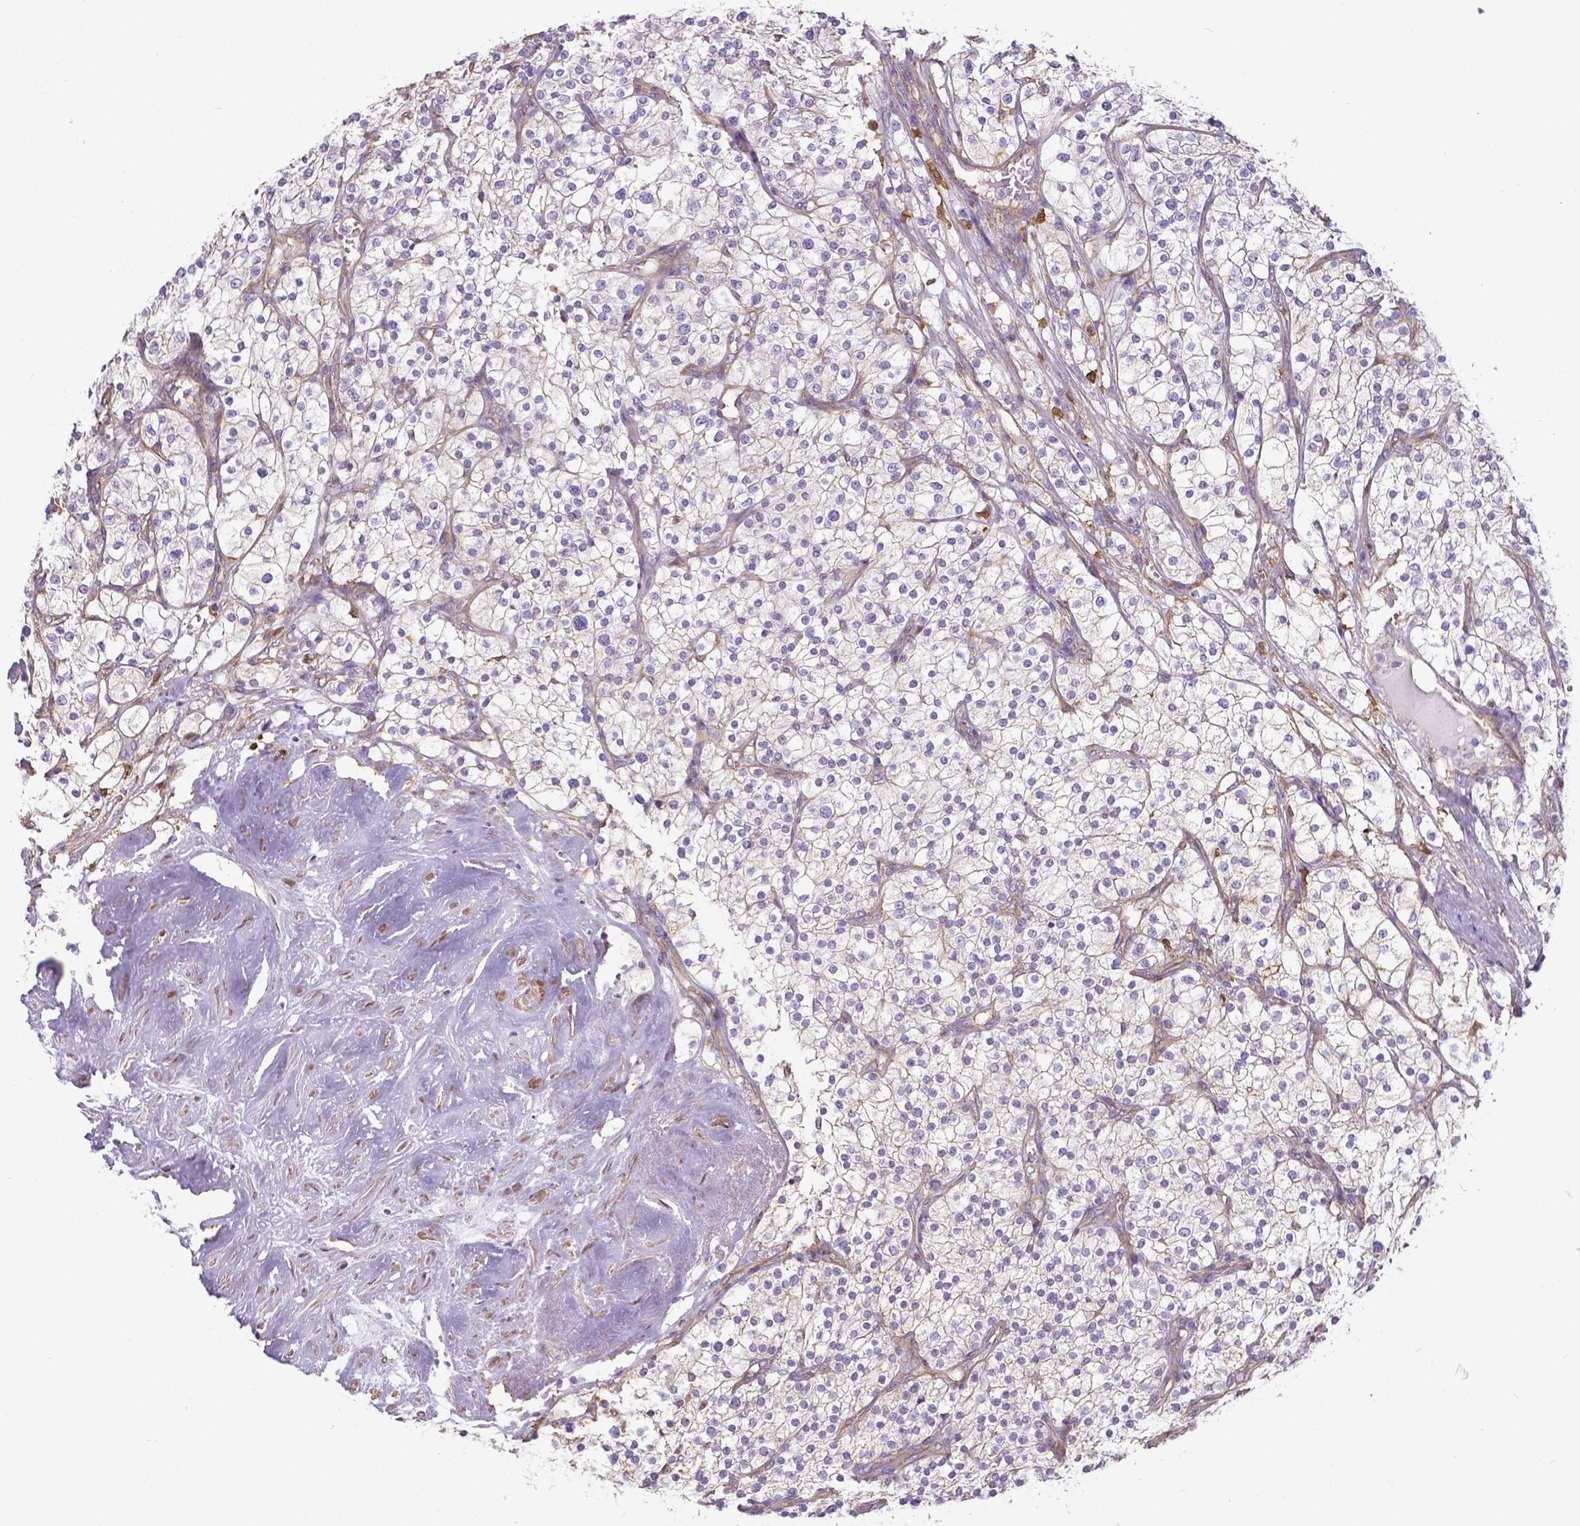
{"staining": {"intensity": "negative", "quantity": "none", "location": "none"}, "tissue": "renal cancer", "cell_type": "Tumor cells", "image_type": "cancer", "snomed": [{"axis": "morphology", "description": "Adenocarcinoma, NOS"}, {"axis": "topography", "description": "Kidney"}], "caption": "Immunohistochemistry (IHC) image of neoplastic tissue: adenocarcinoma (renal) stained with DAB (3,3'-diaminobenzidine) exhibits no significant protein staining in tumor cells.", "gene": "CRMP1", "patient": {"sex": "male", "age": 80}}